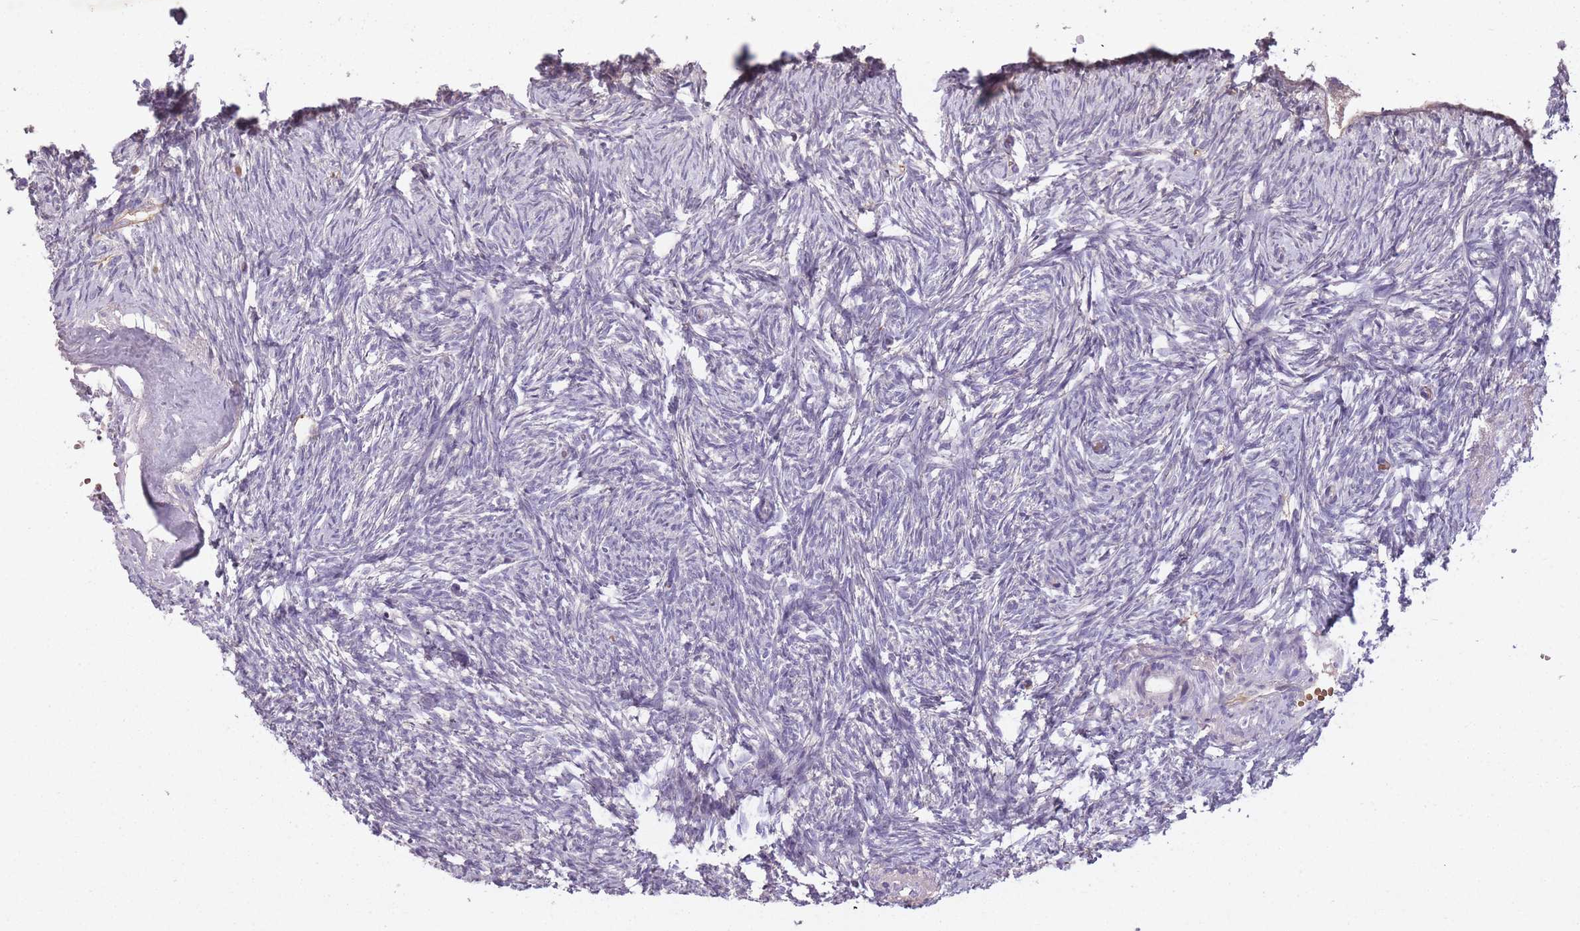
{"staining": {"intensity": "negative", "quantity": "none", "location": "none"}, "tissue": "ovary", "cell_type": "Follicle cells", "image_type": "normal", "snomed": [{"axis": "morphology", "description": "Normal tissue, NOS"}, {"axis": "topography", "description": "Ovary"}], "caption": "Immunohistochemical staining of benign human ovary reveals no significant staining in follicle cells.", "gene": "OR2V1", "patient": {"sex": "female", "age": 51}}